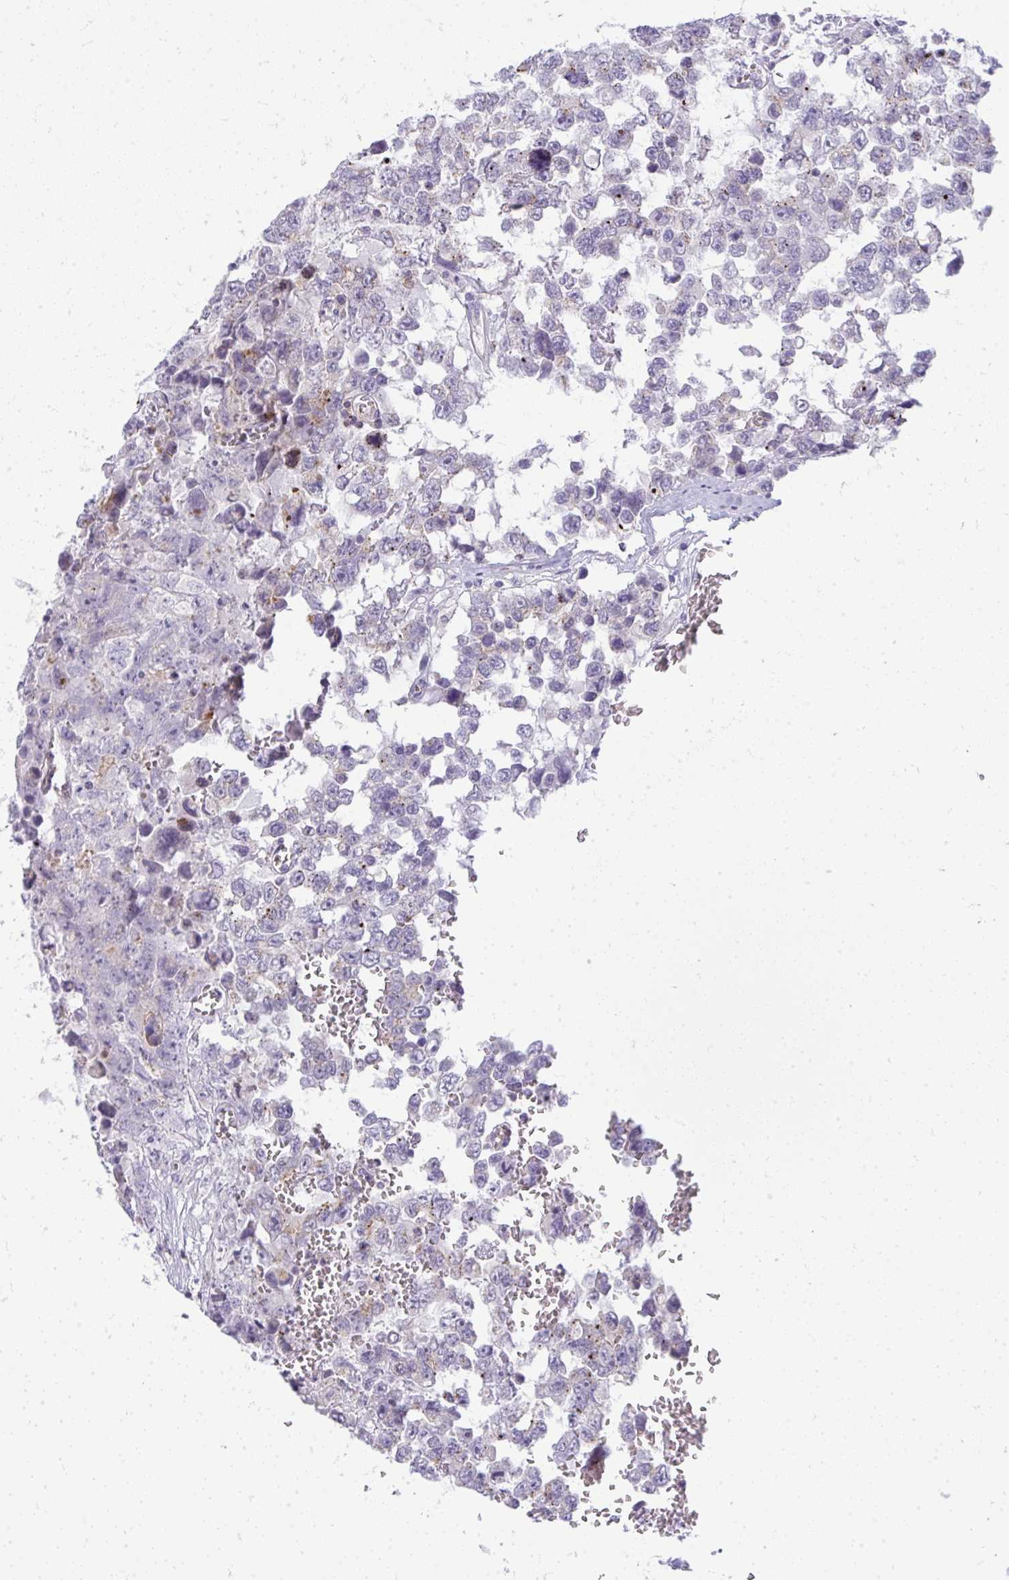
{"staining": {"intensity": "negative", "quantity": "none", "location": "none"}, "tissue": "testis cancer", "cell_type": "Tumor cells", "image_type": "cancer", "snomed": [{"axis": "morphology", "description": "Carcinoma, Embryonal, NOS"}, {"axis": "topography", "description": "Testis"}], "caption": "Micrograph shows no protein expression in tumor cells of testis cancer (embryonal carcinoma) tissue. (Stains: DAB (3,3'-diaminobenzidine) immunohistochemistry (IHC) with hematoxylin counter stain, Microscopy: brightfield microscopy at high magnification).", "gene": "VPS4B", "patient": {"sex": "male", "age": 18}}